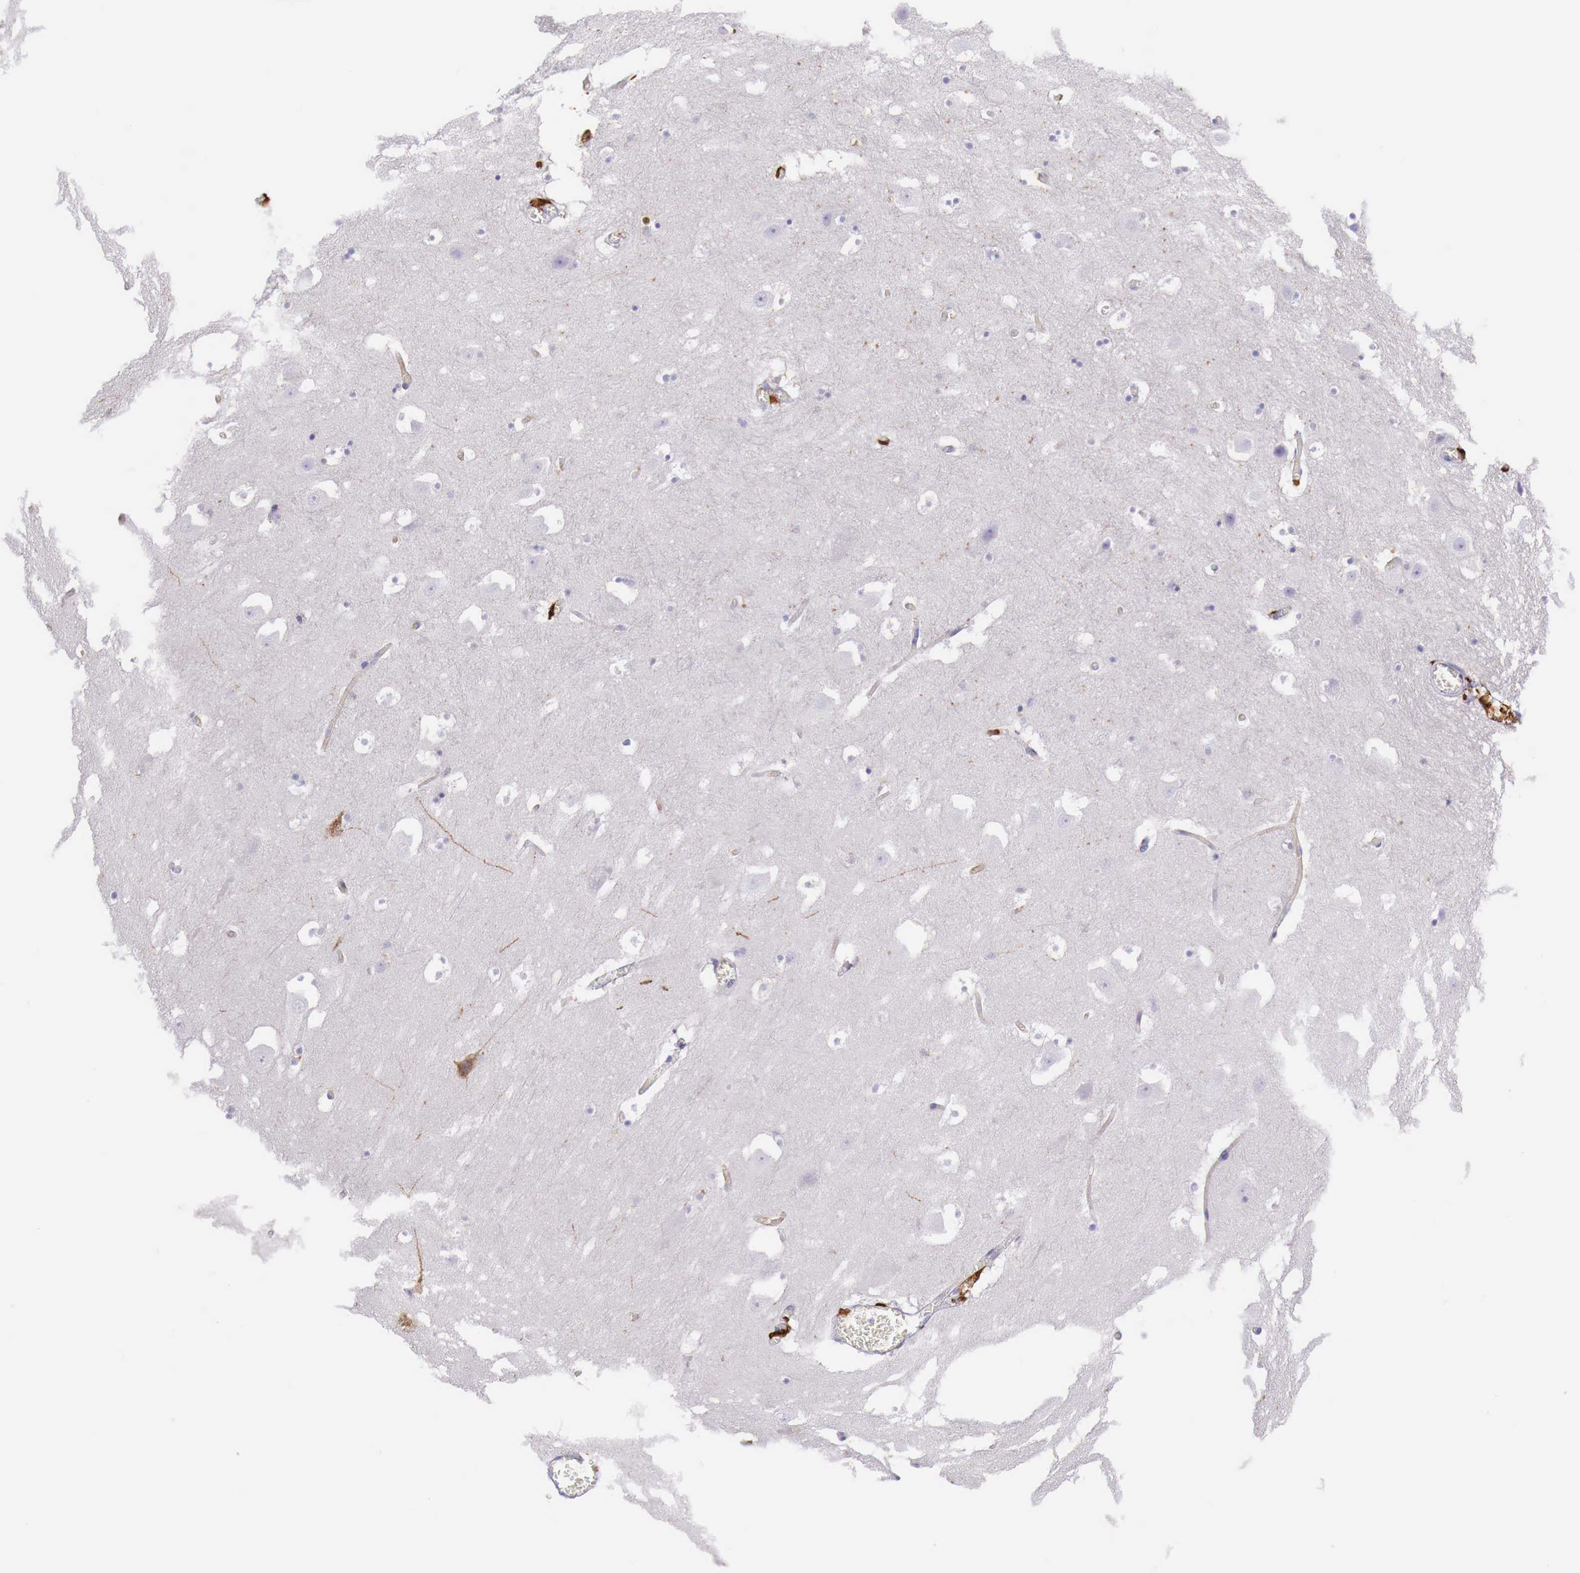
{"staining": {"intensity": "moderate", "quantity": "<25%", "location": "cytoplasmic/membranous"}, "tissue": "hippocampus", "cell_type": "Glial cells", "image_type": "normal", "snomed": [{"axis": "morphology", "description": "Normal tissue, NOS"}, {"axis": "topography", "description": "Hippocampus"}], "caption": "Immunohistochemistry (IHC) image of unremarkable hippocampus stained for a protein (brown), which shows low levels of moderate cytoplasmic/membranous expression in approximately <25% of glial cells.", "gene": "MSR1", "patient": {"sex": "male", "age": 45}}